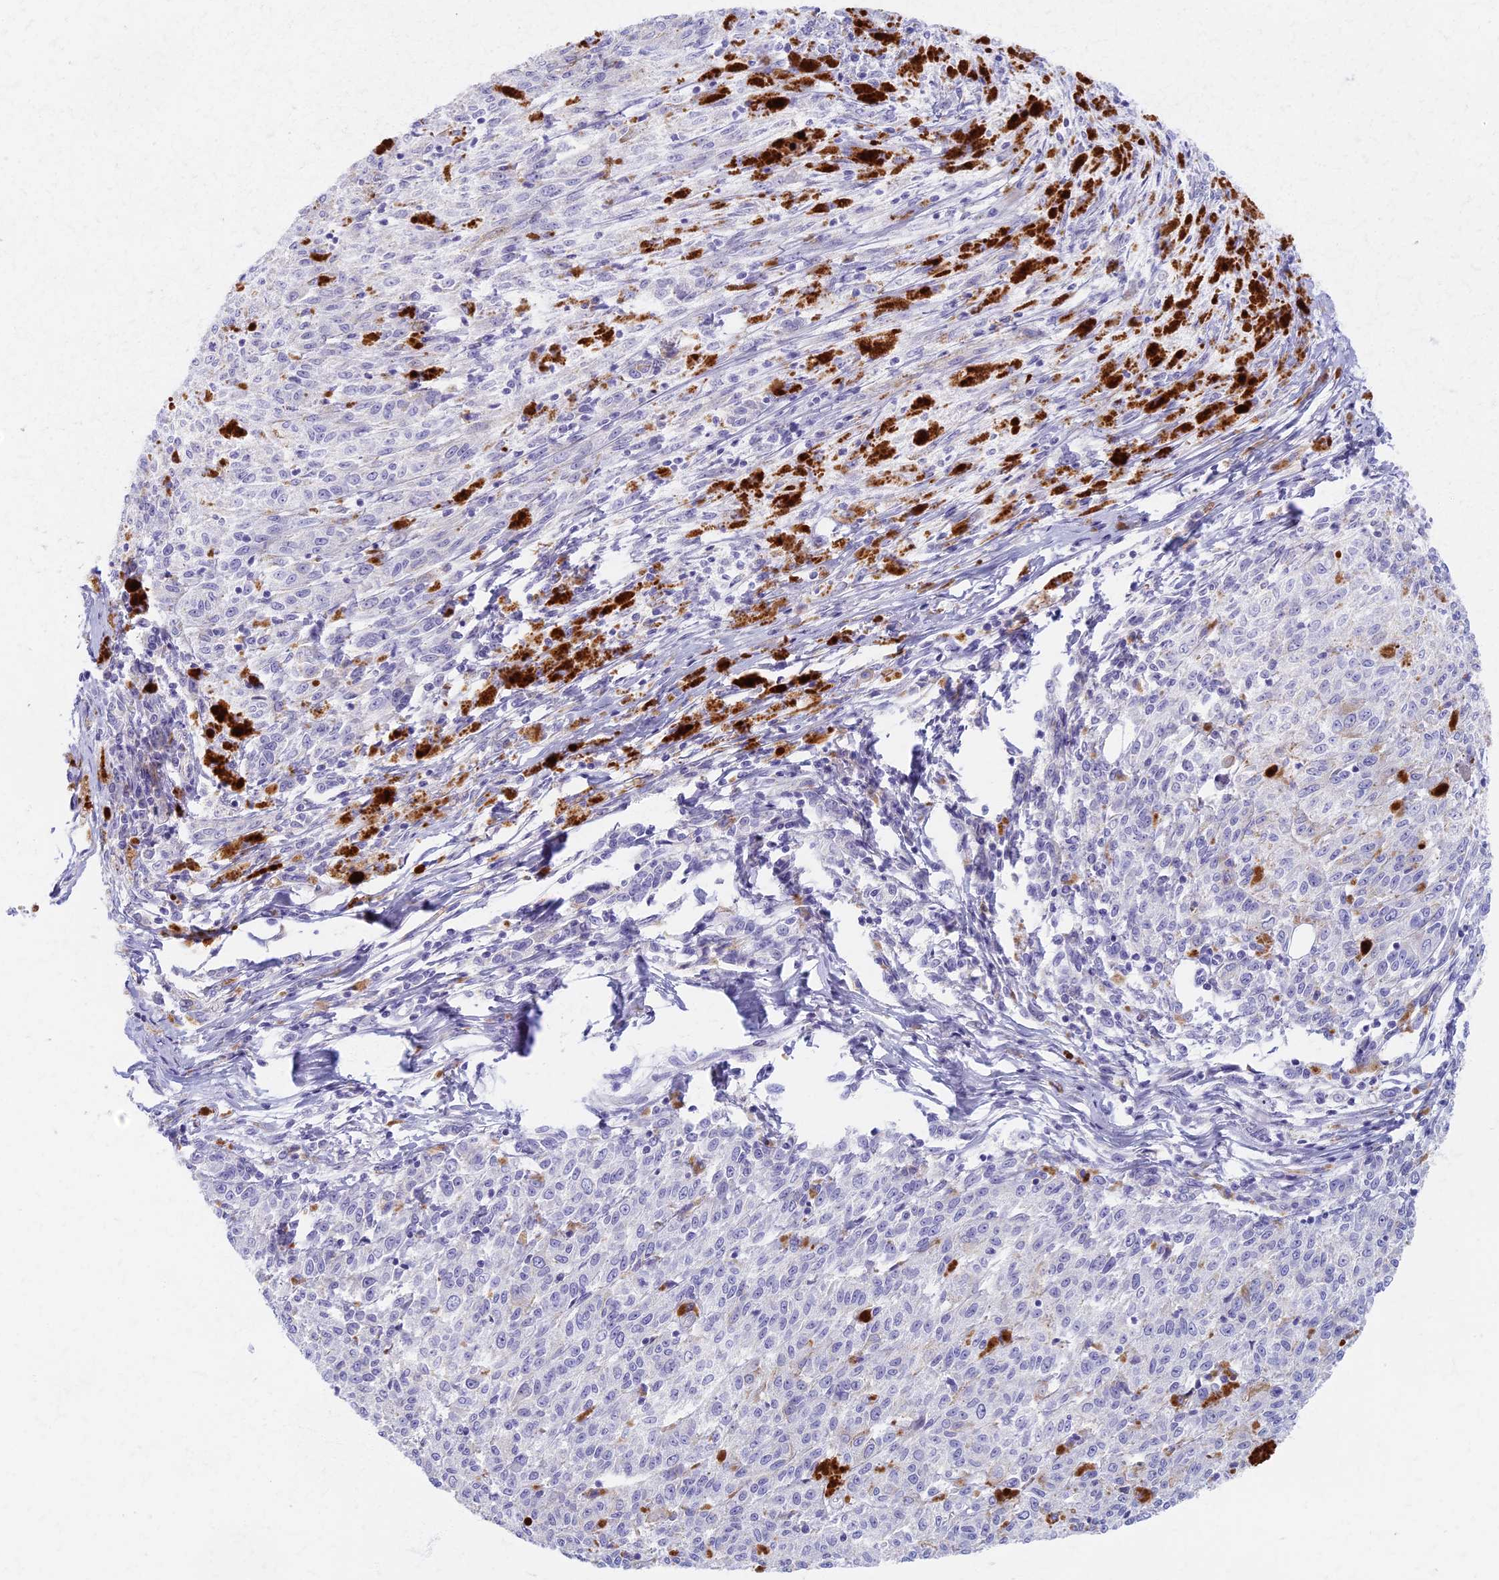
{"staining": {"intensity": "negative", "quantity": "none", "location": "none"}, "tissue": "melanoma", "cell_type": "Tumor cells", "image_type": "cancer", "snomed": [{"axis": "morphology", "description": "Malignant melanoma, NOS"}, {"axis": "topography", "description": "Skin"}], "caption": "This is an IHC micrograph of melanoma. There is no staining in tumor cells.", "gene": "AP4E1", "patient": {"sex": "female", "age": 52}}